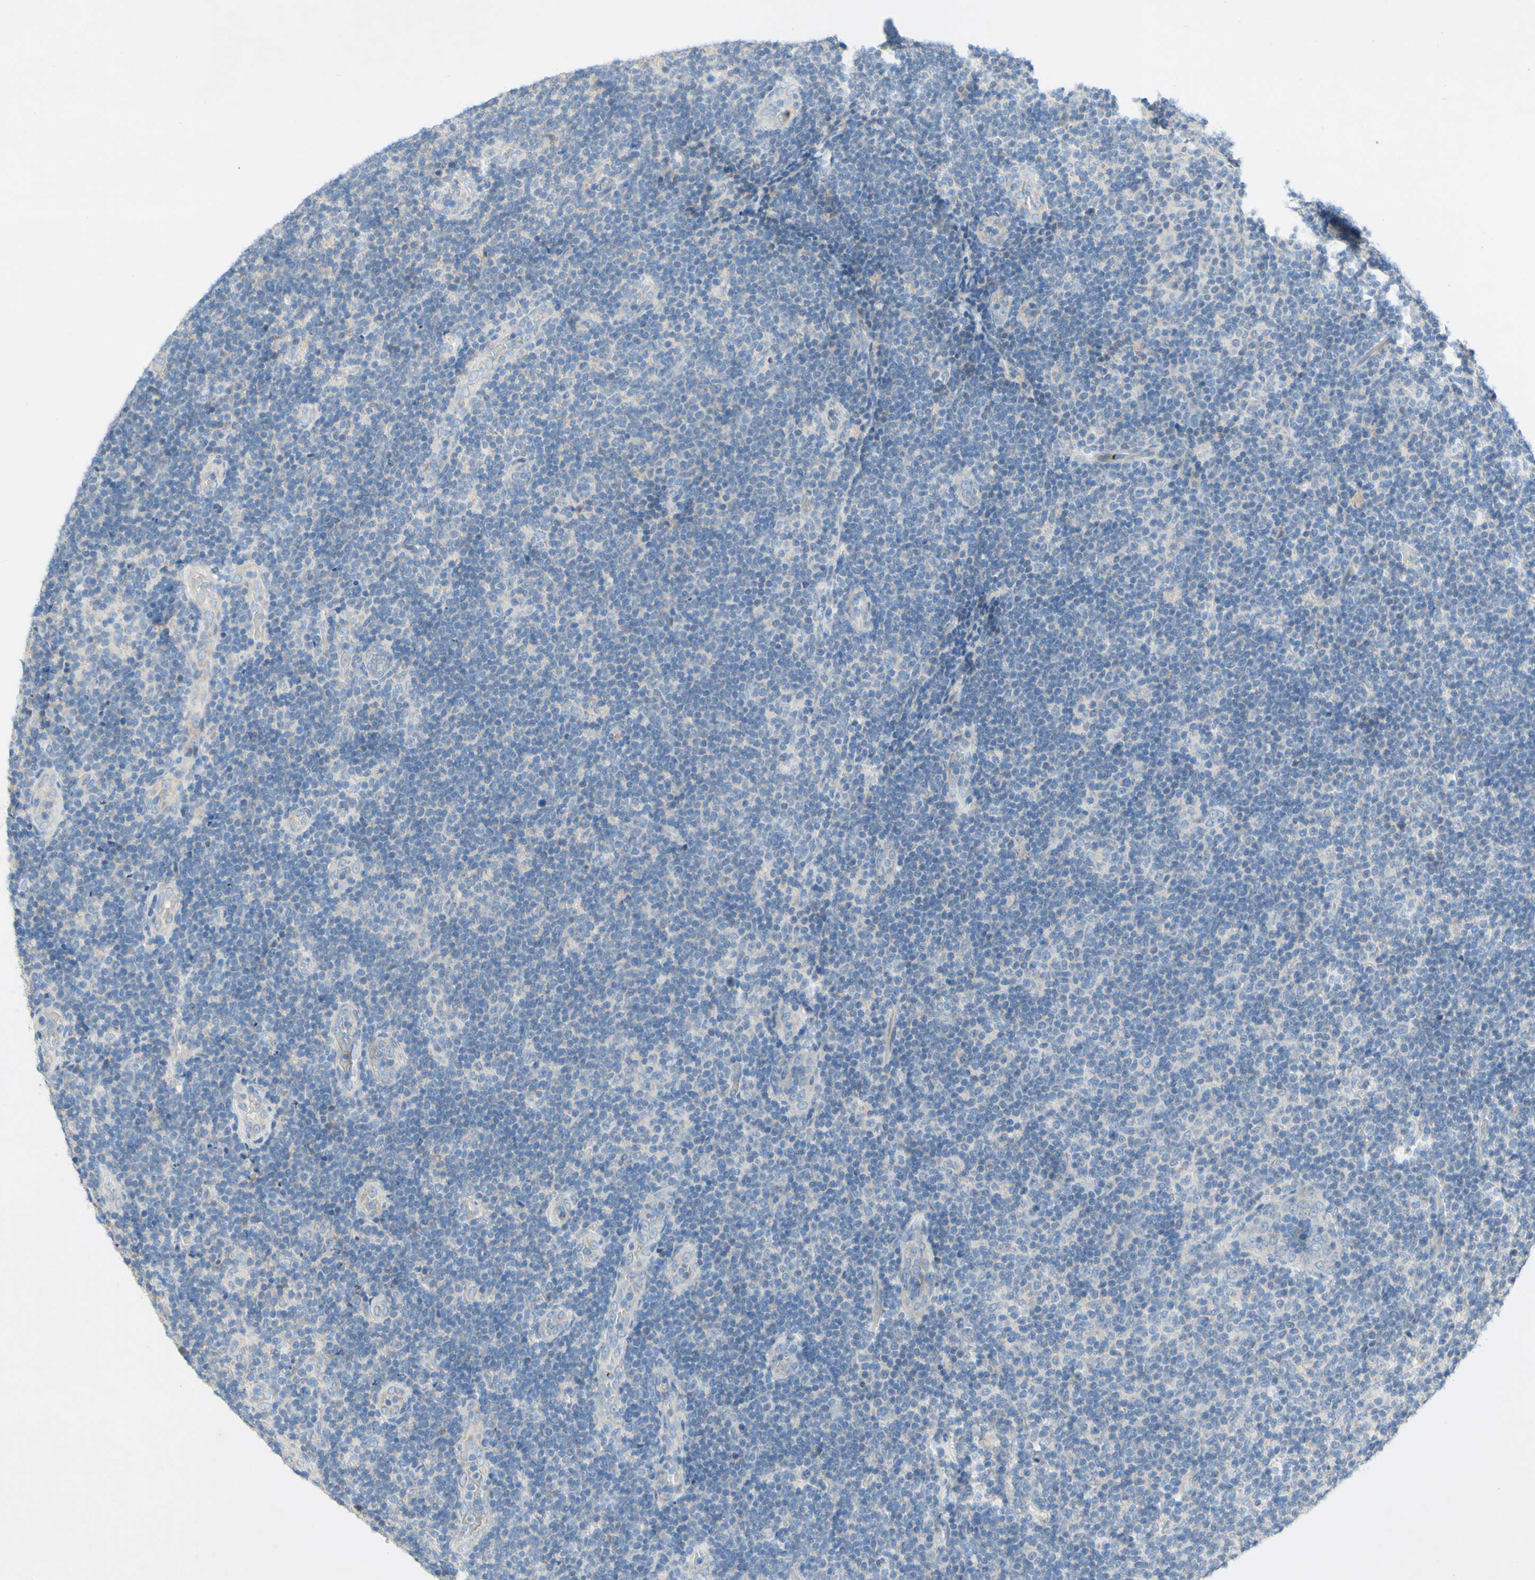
{"staining": {"intensity": "negative", "quantity": "none", "location": "none"}, "tissue": "lymphoma", "cell_type": "Tumor cells", "image_type": "cancer", "snomed": [{"axis": "morphology", "description": "Malignant lymphoma, non-Hodgkin's type, Low grade"}, {"axis": "topography", "description": "Lymph node"}], "caption": "The immunohistochemistry (IHC) histopathology image has no significant positivity in tumor cells of lymphoma tissue. (Immunohistochemistry (ihc), brightfield microscopy, high magnification).", "gene": "ACADL", "patient": {"sex": "male", "age": 83}}